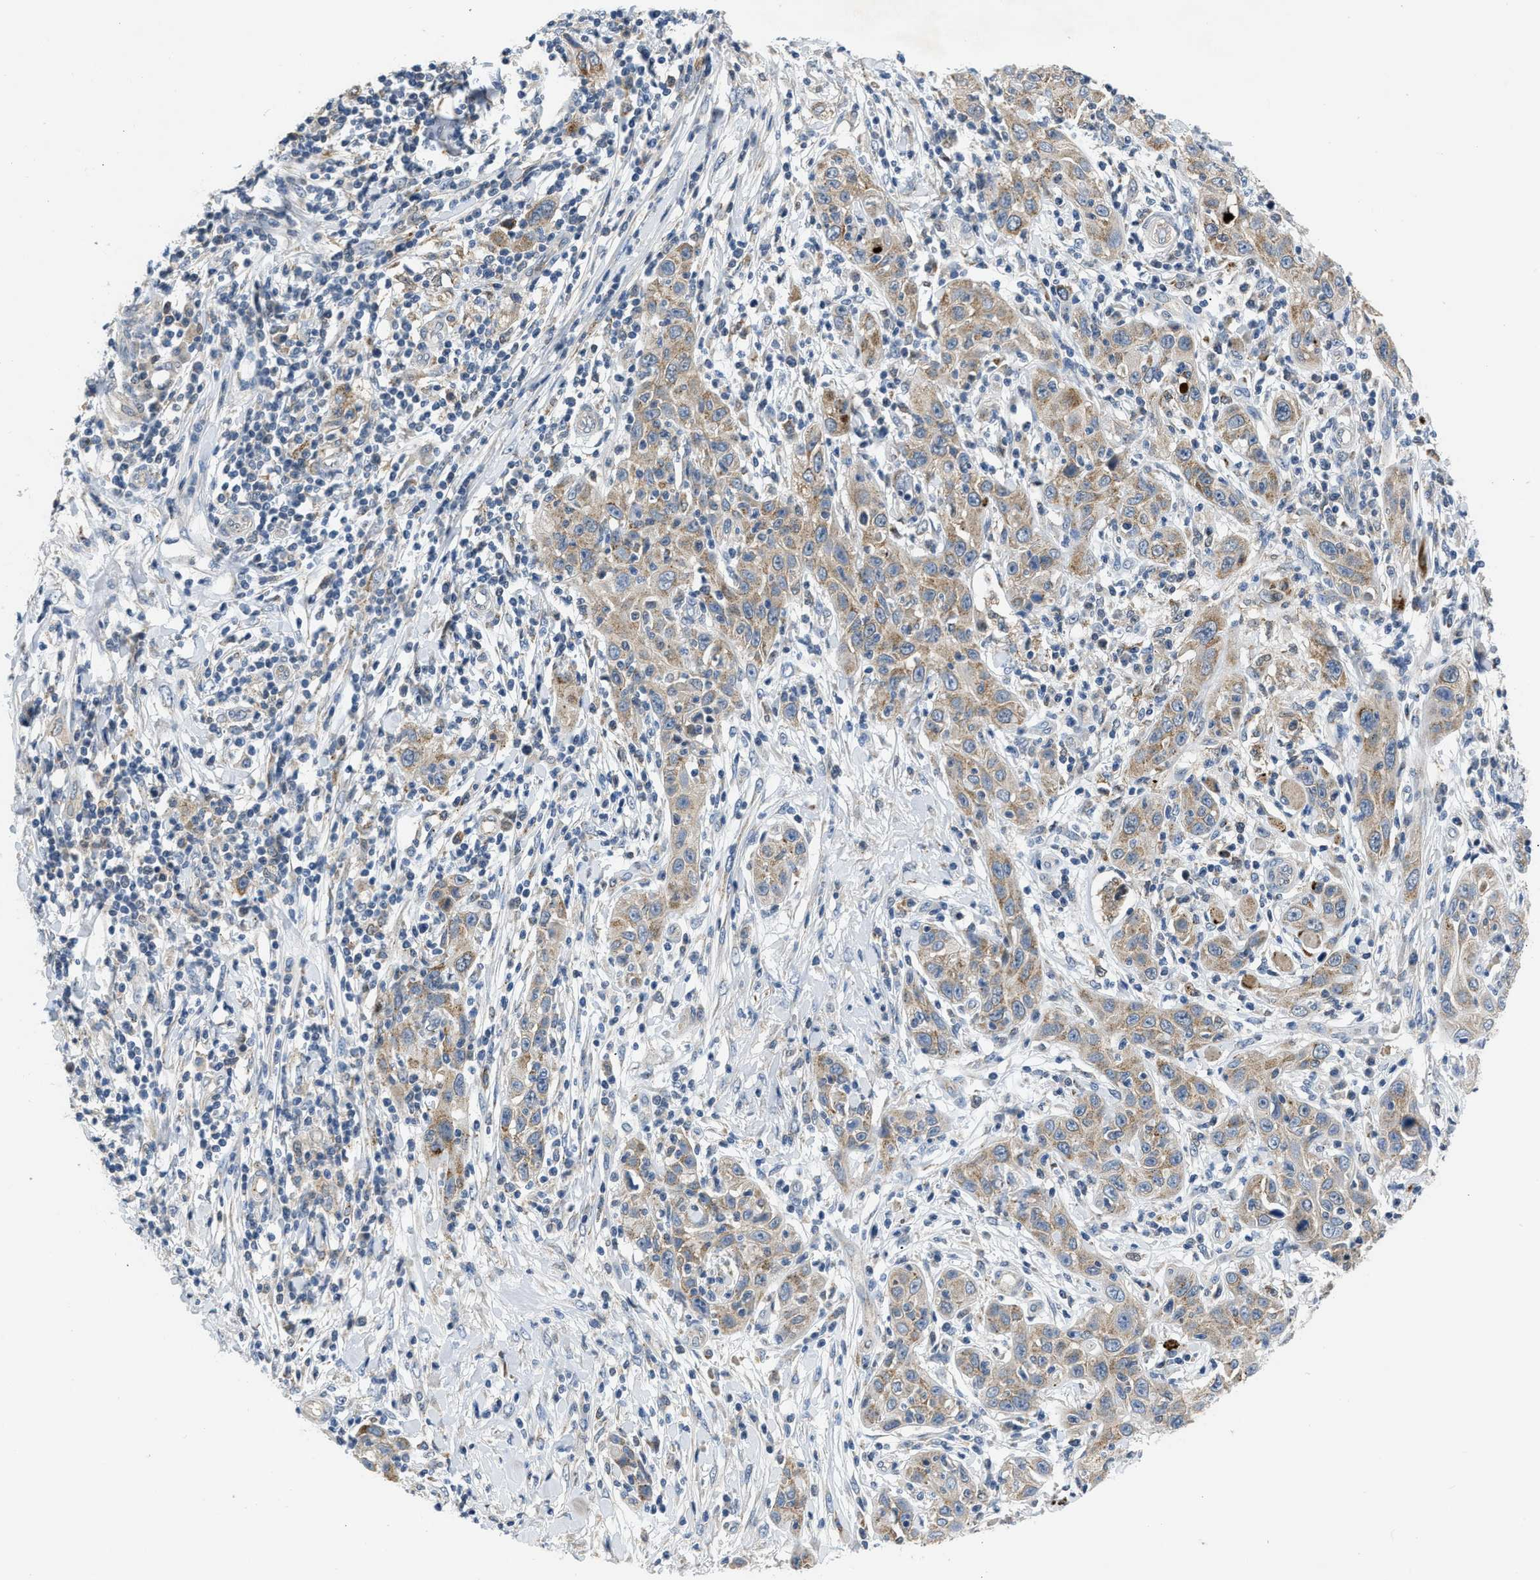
{"staining": {"intensity": "weak", "quantity": ">75%", "location": "cytoplasmic/membranous"}, "tissue": "skin cancer", "cell_type": "Tumor cells", "image_type": "cancer", "snomed": [{"axis": "morphology", "description": "Squamous cell carcinoma, NOS"}, {"axis": "topography", "description": "Skin"}], "caption": "Human squamous cell carcinoma (skin) stained with a protein marker exhibits weak staining in tumor cells.", "gene": "TOMM34", "patient": {"sex": "female", "age": 88}}